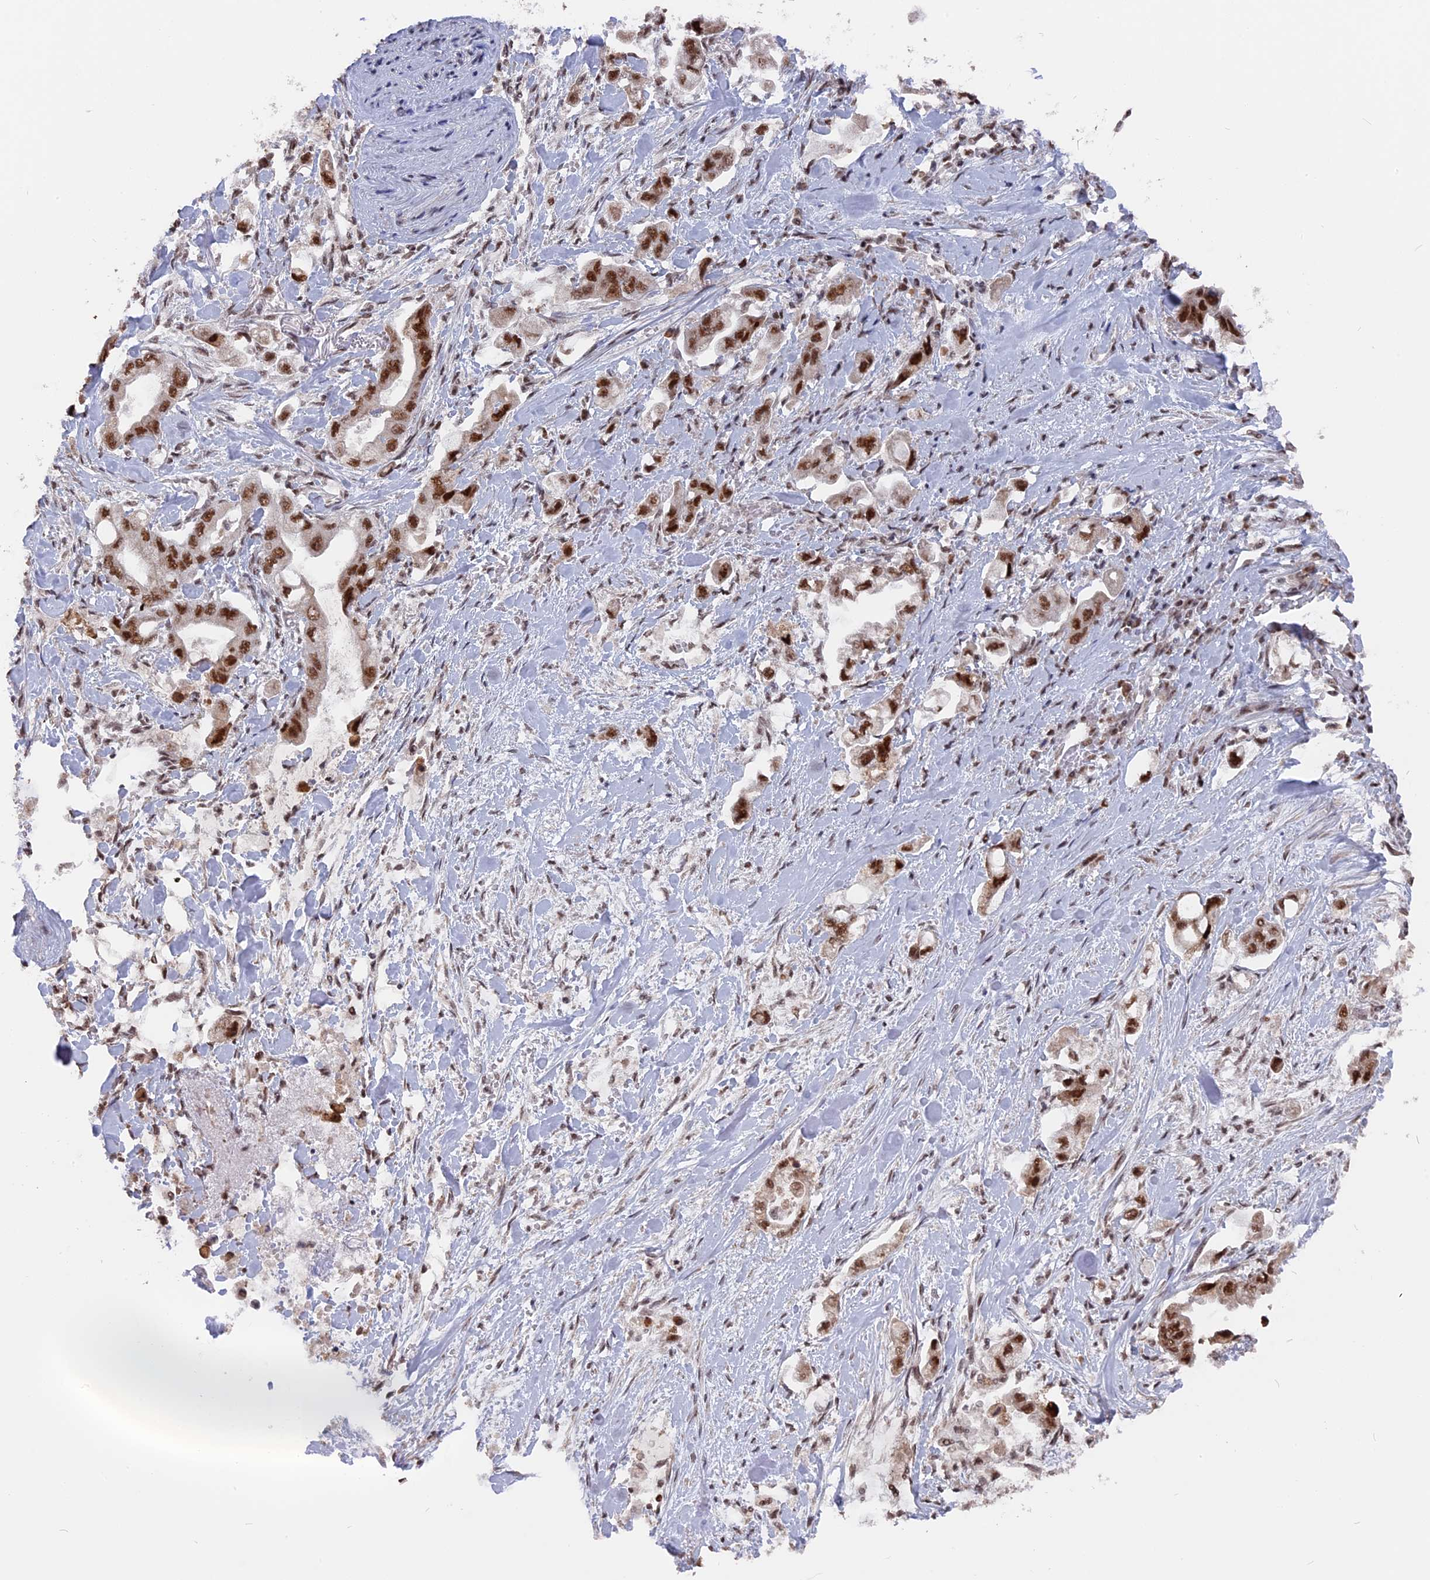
{"staining": {"intensity": "moderate", "quantity": ">75%", "location": "nuclear"}, "tissue": "stomach cancer", "cell_type": "Tumor cells", "image_type": "cancer", "snomed": [{"axis": "morphology", "description": "Adenocarcinoma, NOS"}, {"axis": "topography", "description": "Stomach"}], "caption": "Brown immunohistochemical staining in stomach cancer displays moderate nuclear staining in approximately >75% of tumor cells.", "gene": "SF3A2", "patient": {"sex": "male", "age": 62}}